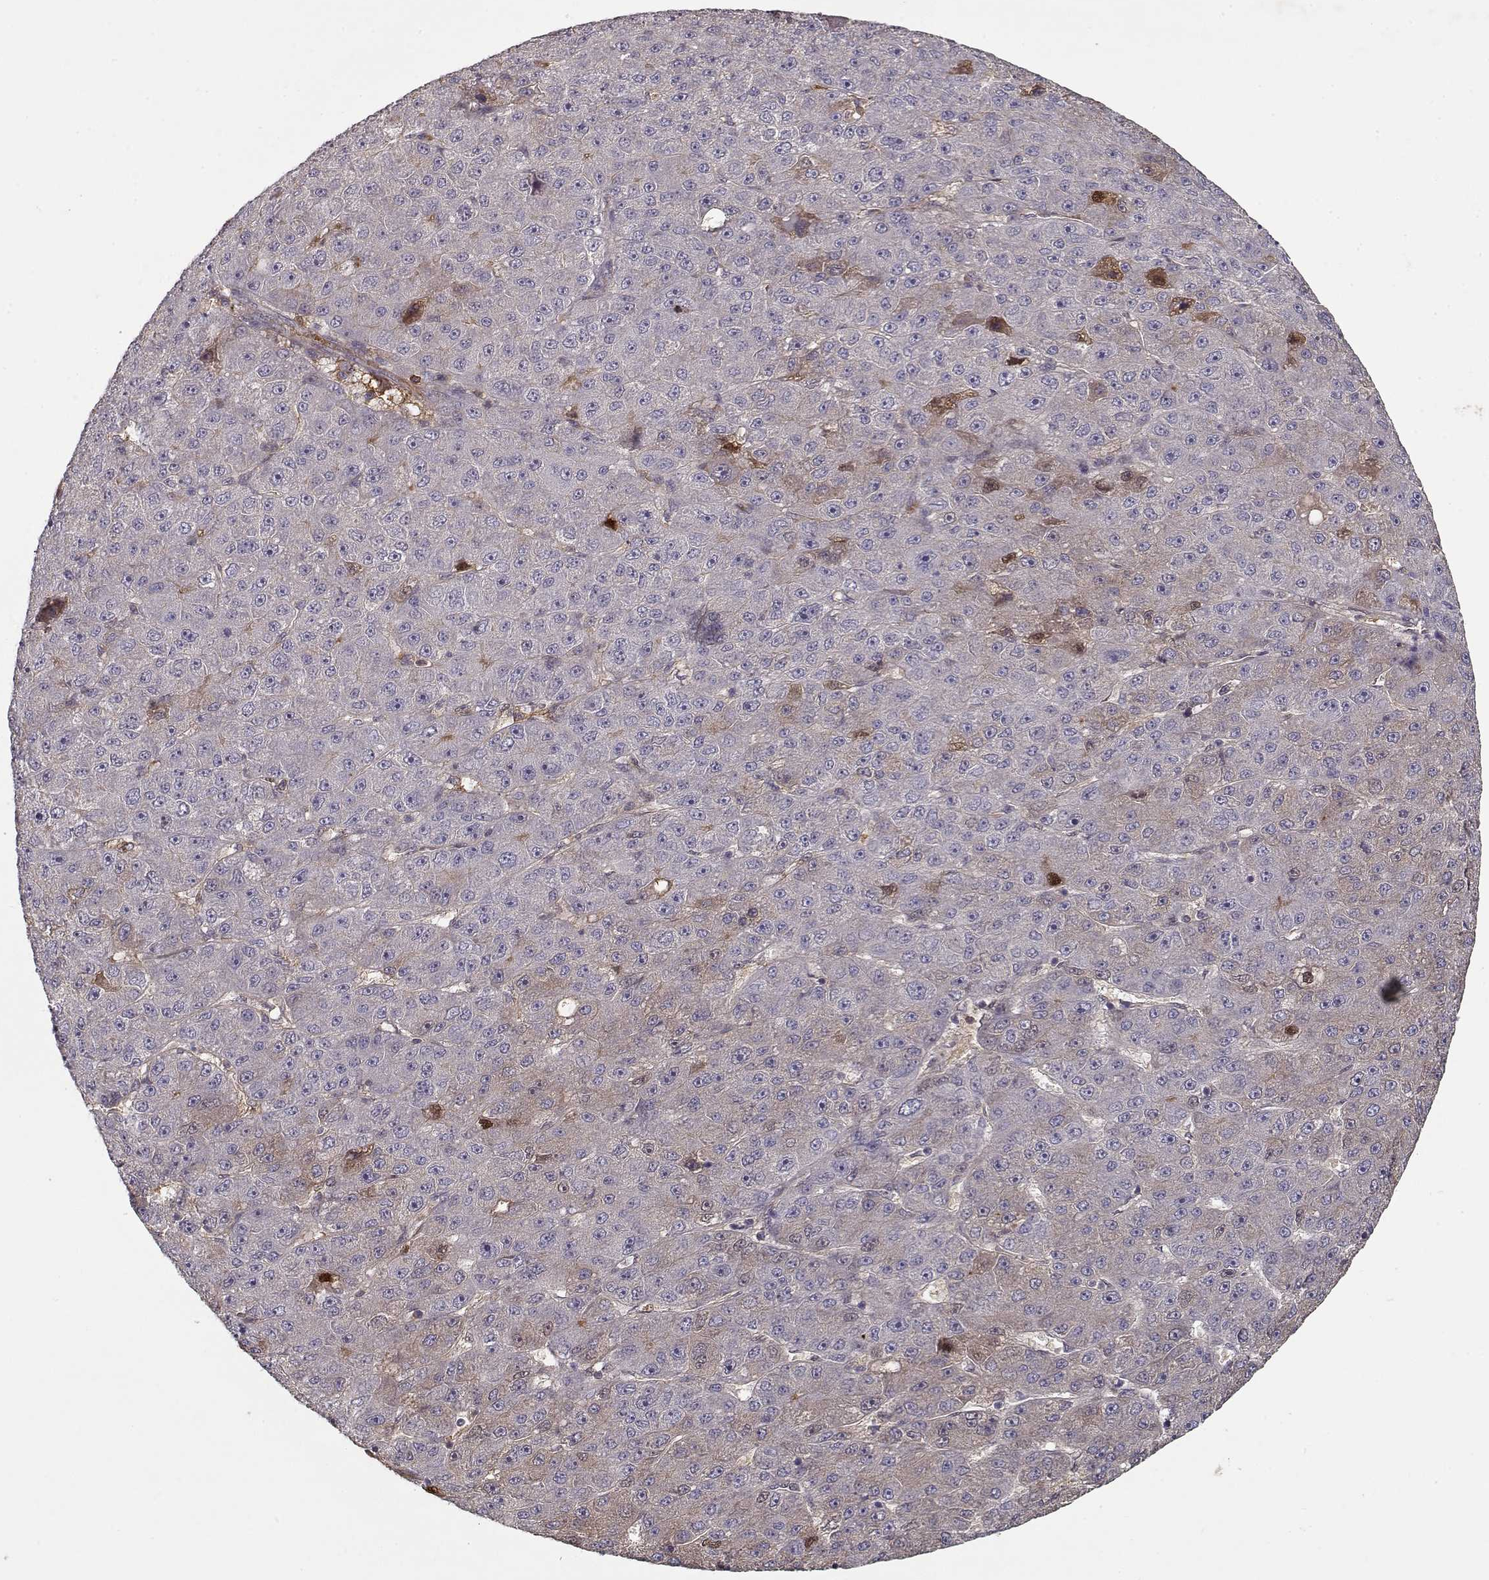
{"staining": {"intensity": "negative", "quantity": "none", "location": "none"}, "tissue": "liver cancer", "cell_type": "Tumor cells", "image_type": "cancer", "snomed": [{"axis": "morphology", "description": "Carcinoma, Hepatocellular, NOS"}, {"axis": "topography", "description": "Liver"}], "caption": "Immunohistochemical staining of liver cancer exhibits no significant expression in tumor cells. (DAB (3,3'-diaminobenzidine) IHC with hematoxylin counter stain).", "gene": "AFM", "patient": {"sex": "male", "age": 67}}